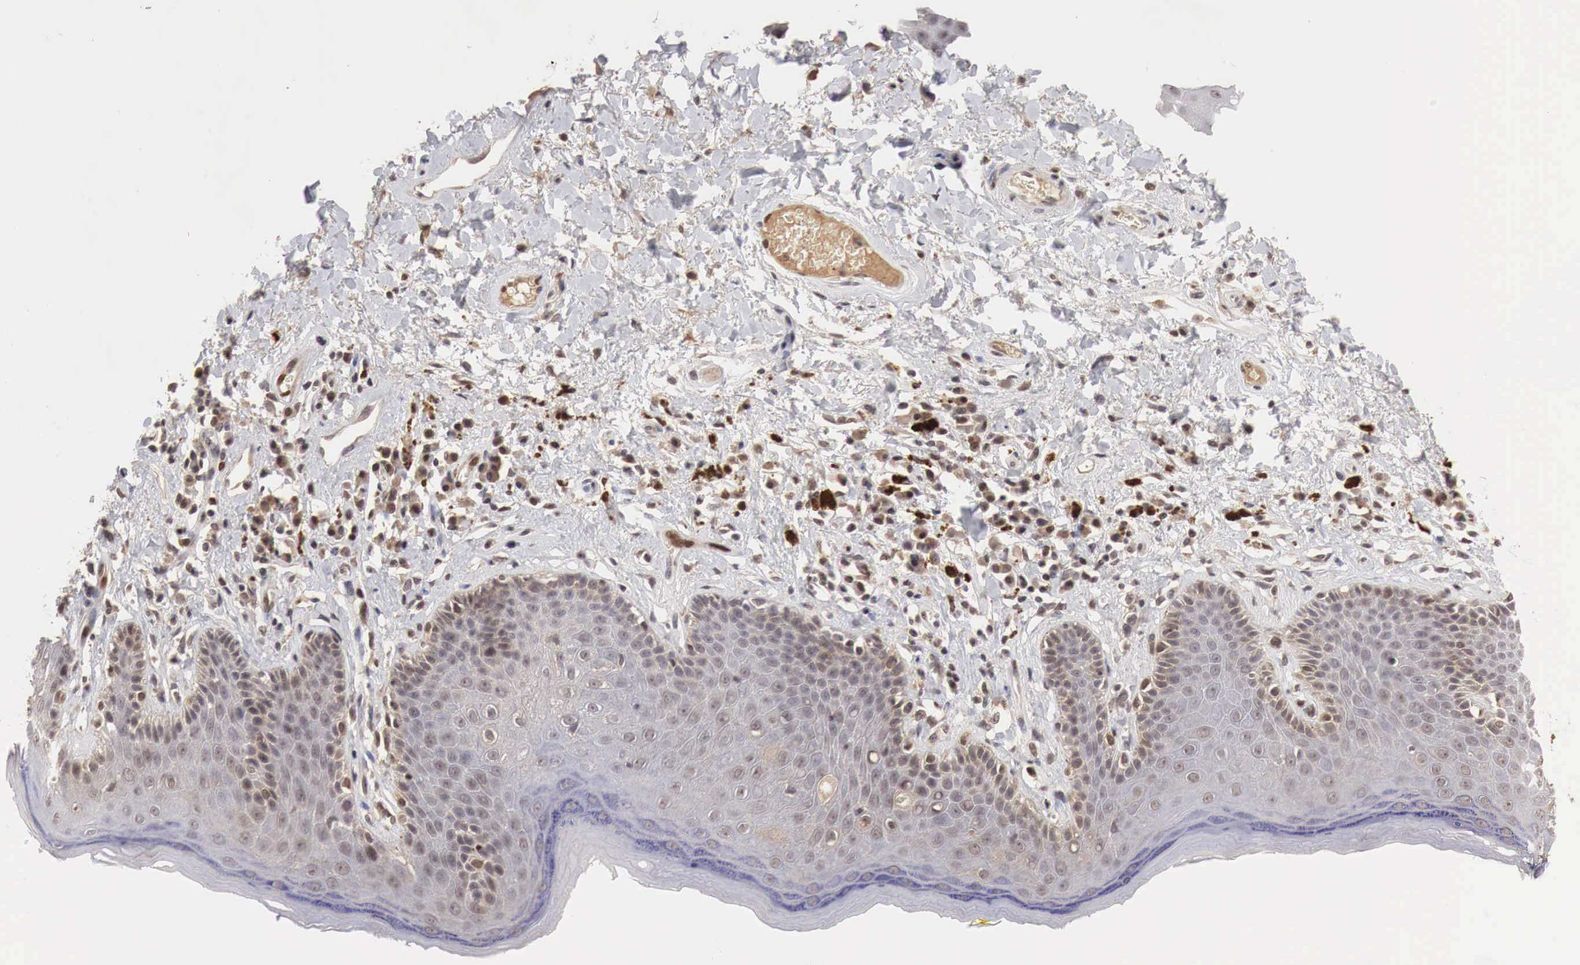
{"staining": {"intensity": "moderate", "quantity": ">75%", "location": "cytoplasmic/membranous"}, "tissue": "skin", "cell_type": "Epidermal cells", "image_type": "normal", "snomed": [{"axis": "morphology", "description": "Normal tissue, NOS"}, {"axis": "topography", "description": "Skin"}, {"axis": "topography", "description": "Anal"}], "caption": "Immunohistochemistry (IHC) histopathology image of benign skin: skin stained using IHC displays medium levels of moderate protein expression localized specifically in the cytoplasmic/membranous of epidermal cells, appearing as a cytoplasmic/membranous brown color.", "gene": "DACH2", "patient": {"sex": "male", "age": 61}}